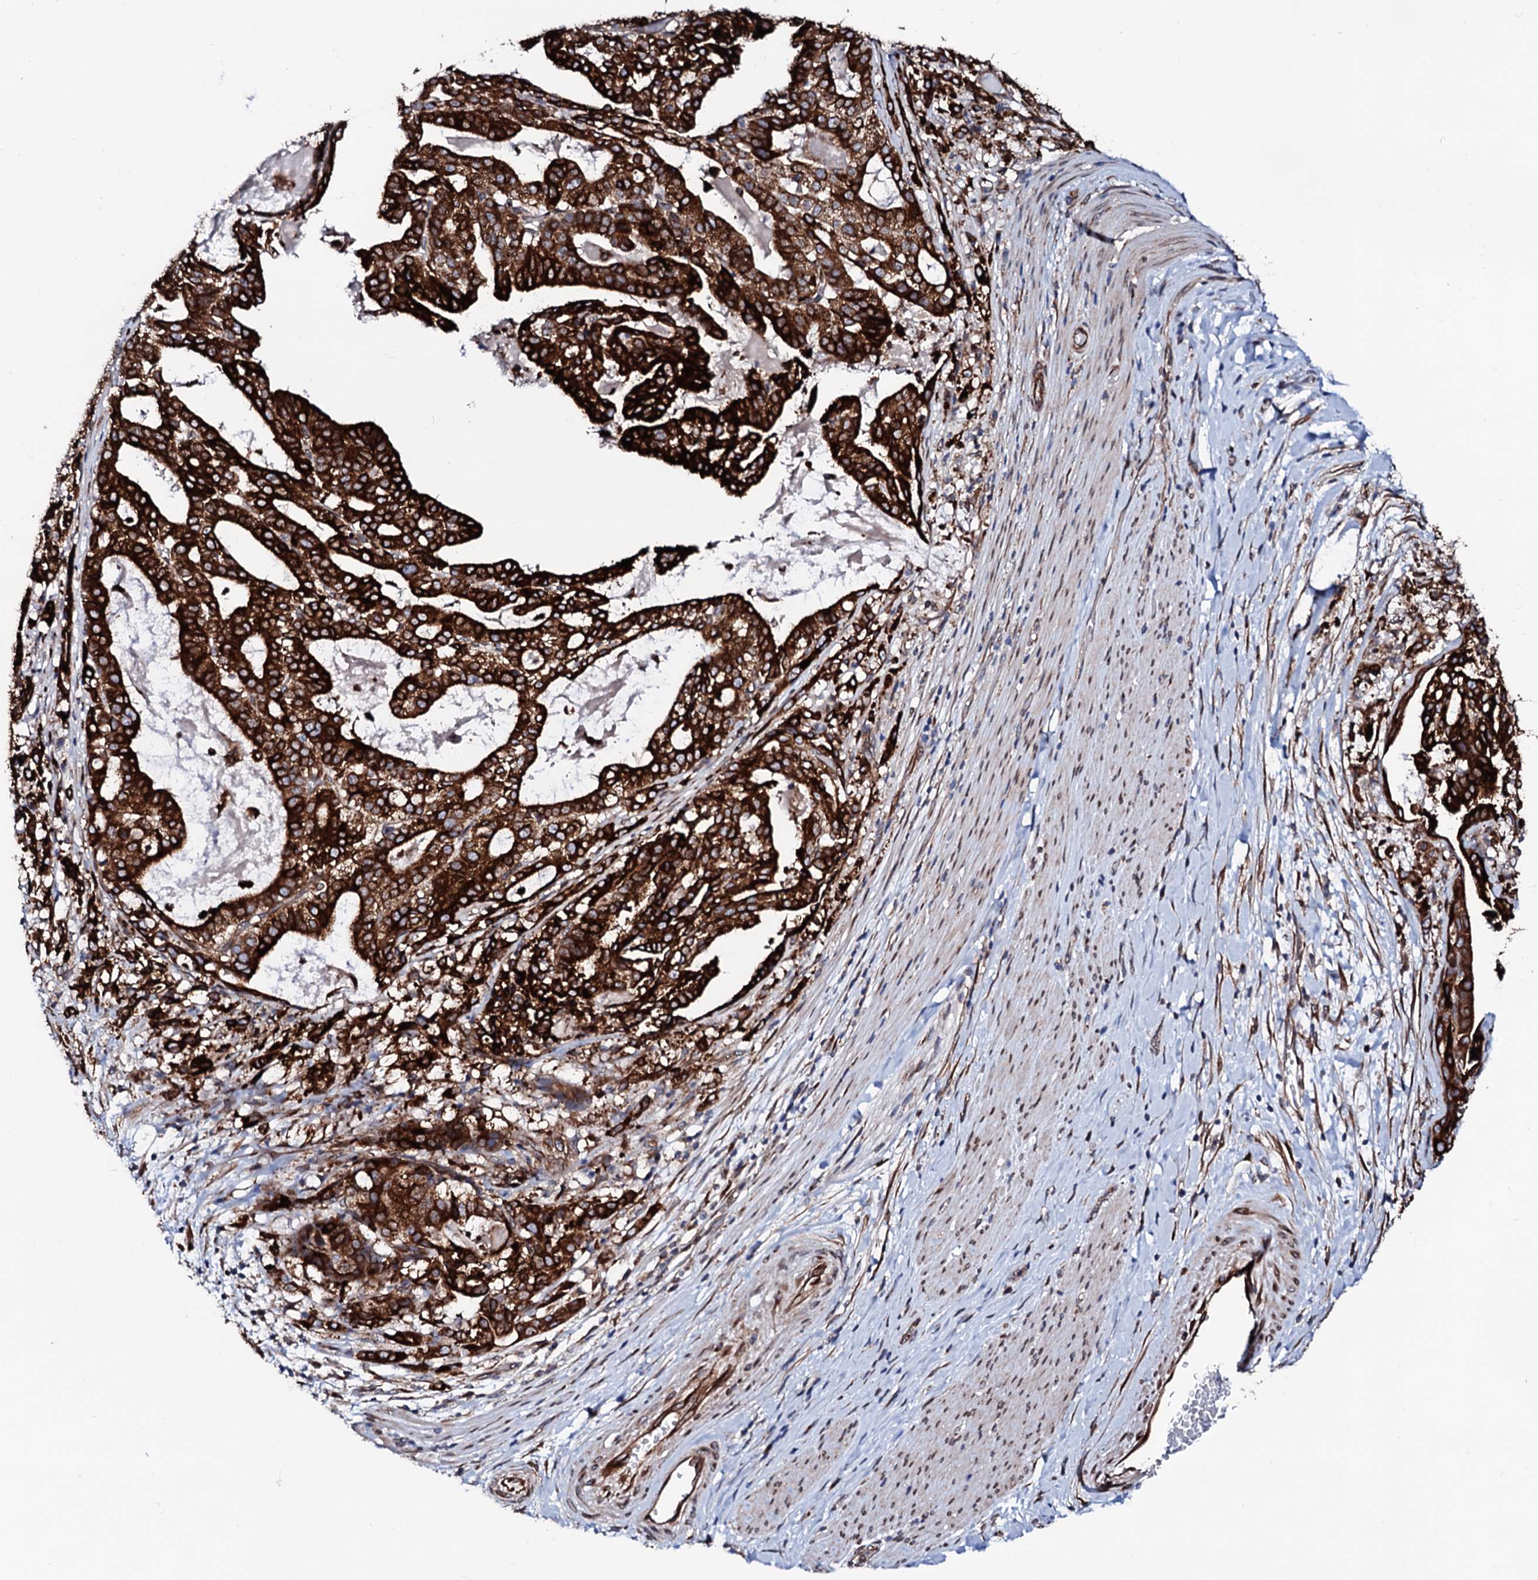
{"staining": {"intensity": "strong", "quantity": ">75%", "location": "cytoplasmic/membranous"}, "tissue": "stomach cancer", "cell_type": "Tumor cells", "image_type": "cancer", "snomed": [{"axis": "morphology", "description": "Adenocarcinoma, NOS"}, {"axis": "topography", "description": "Stomach"}], "caption": "This photomicrograph demonstrates IHC staining of stomach cancer (adenocarcinoma), with high strong cytoplasmic/membranous expression in approximately >75% of tumor cells.", "gene": "TMCO3", "patient": {"sex": "male", "age": 48}}